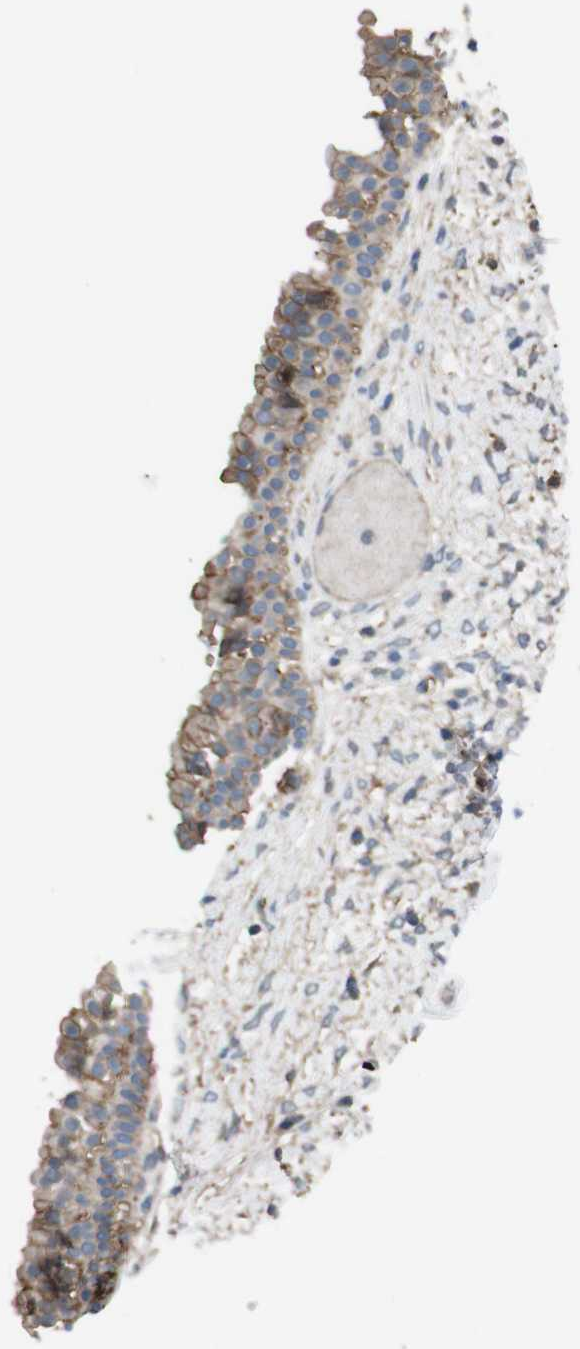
{"staining": {"intensity": "moderate", "quantity": ">75%", "location": "cytoplasmic/membranous"}, "tissue": "nasopharynx", "cell_type": "Respiratory epithelial cells", "image_type": "normal", "snomed": [{"axis": "morphology", "description": "Normal tissue, NOS"}, {"axis": "topography", "description": "Nasopharynx"}], "caption": "Immunohistochemical staining of benign human nasopharynx exhibits medium levels of moderate cytoplasmic/membranous staining in about >75% of respiratory epithelial cells.", "gene": "ATP2B1", "patient": {"sex": "male", "age": 22}}